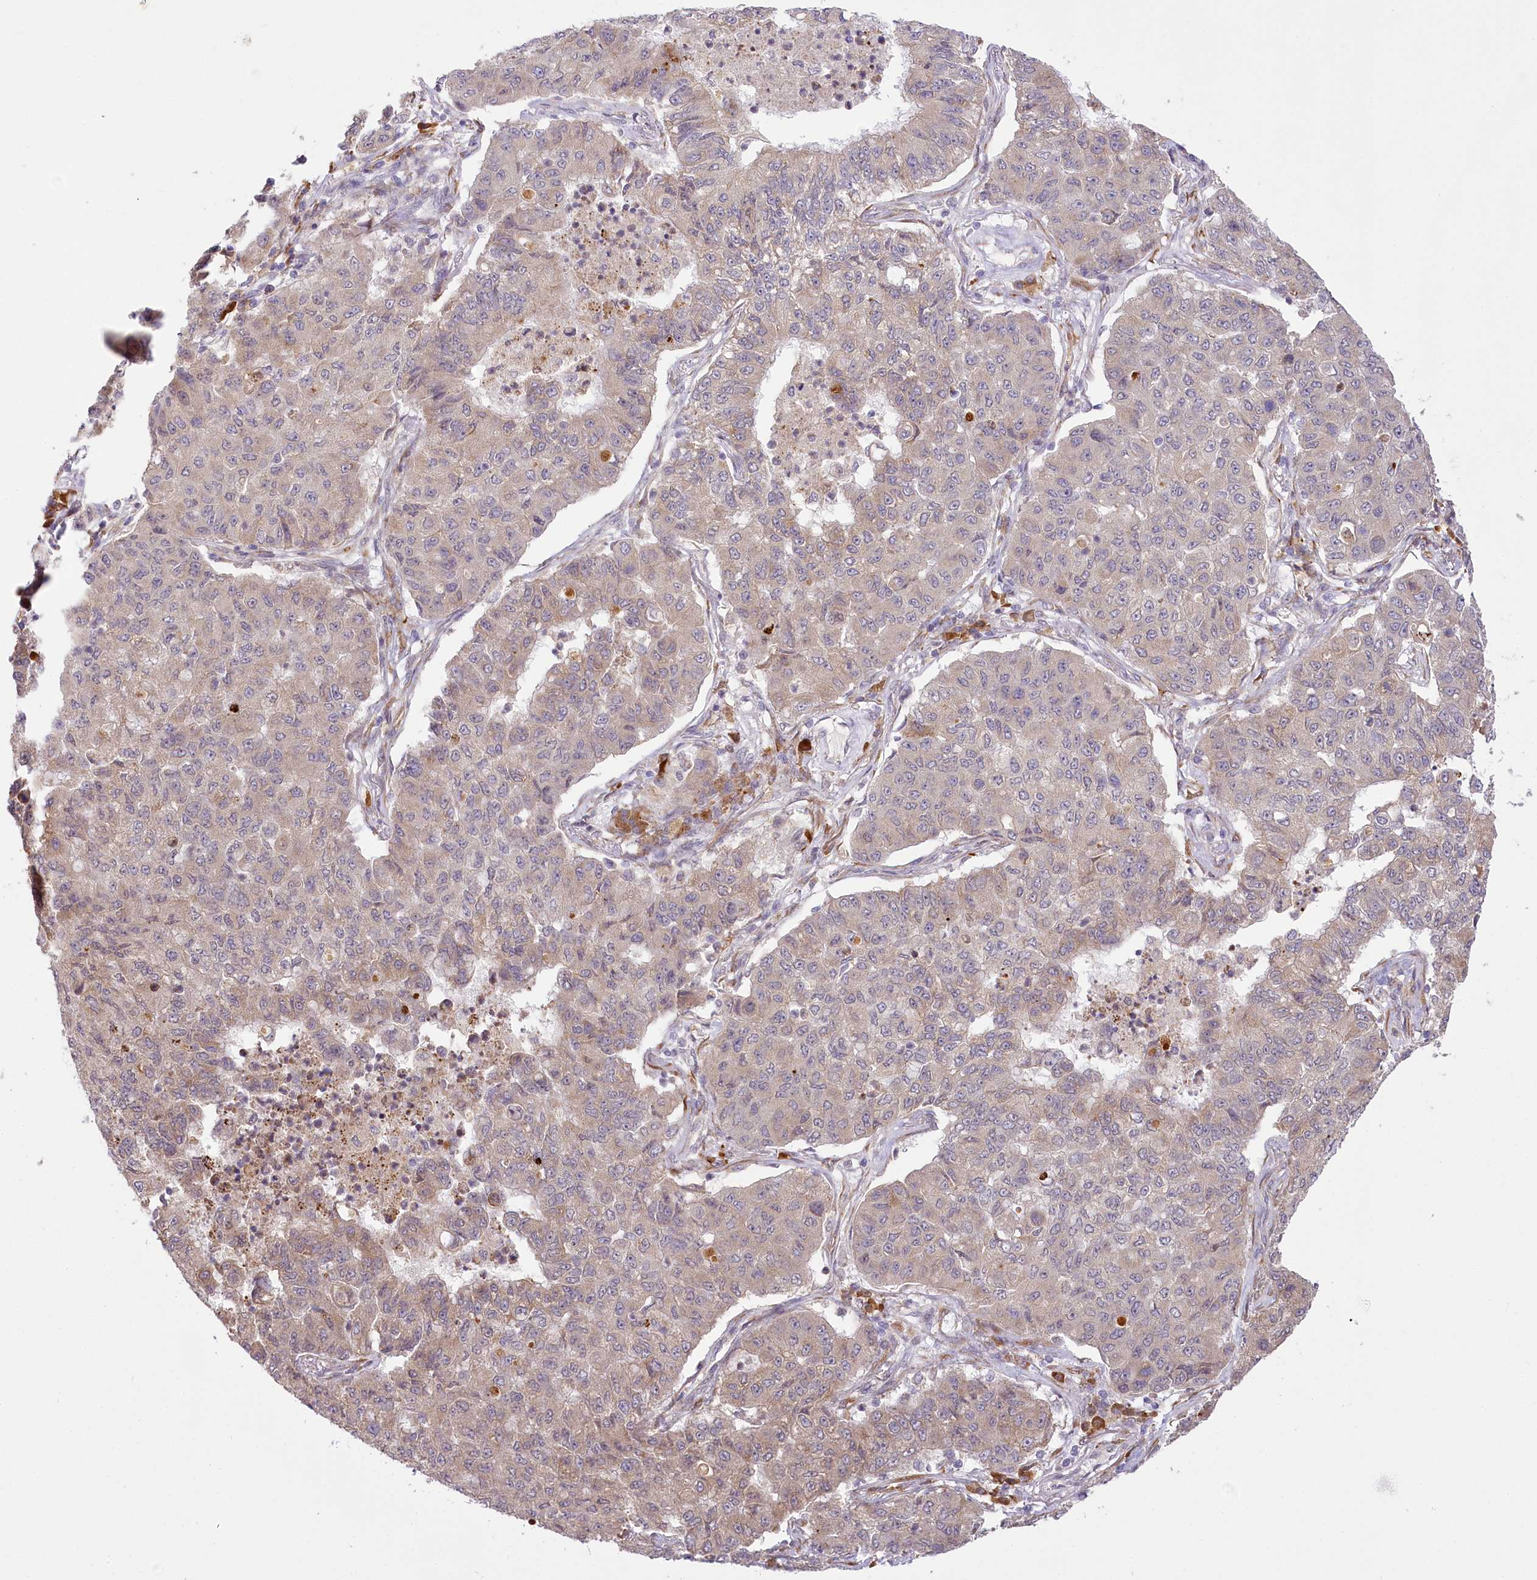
{"staining": {"intensity": "weak", "quantity": "<25%", "location": "cytoplasmic/membranous"}, "tissue": "lung cancer", "cell_type": "Tumor cells", "image_type": "cancer", "snomed": [{"axis": "morphology", "description": "Squamous cell carcinoma, NOS"}, {"axis": "topography", "description": "Lung"}], "caption": "DAB immunohistochemical staining of lung cancer (squamous cell carcinoma) reveals no significant staining in tumor cells.", "gene": "NCKAP5", "patient": {"sex": "male", "age": 74}}